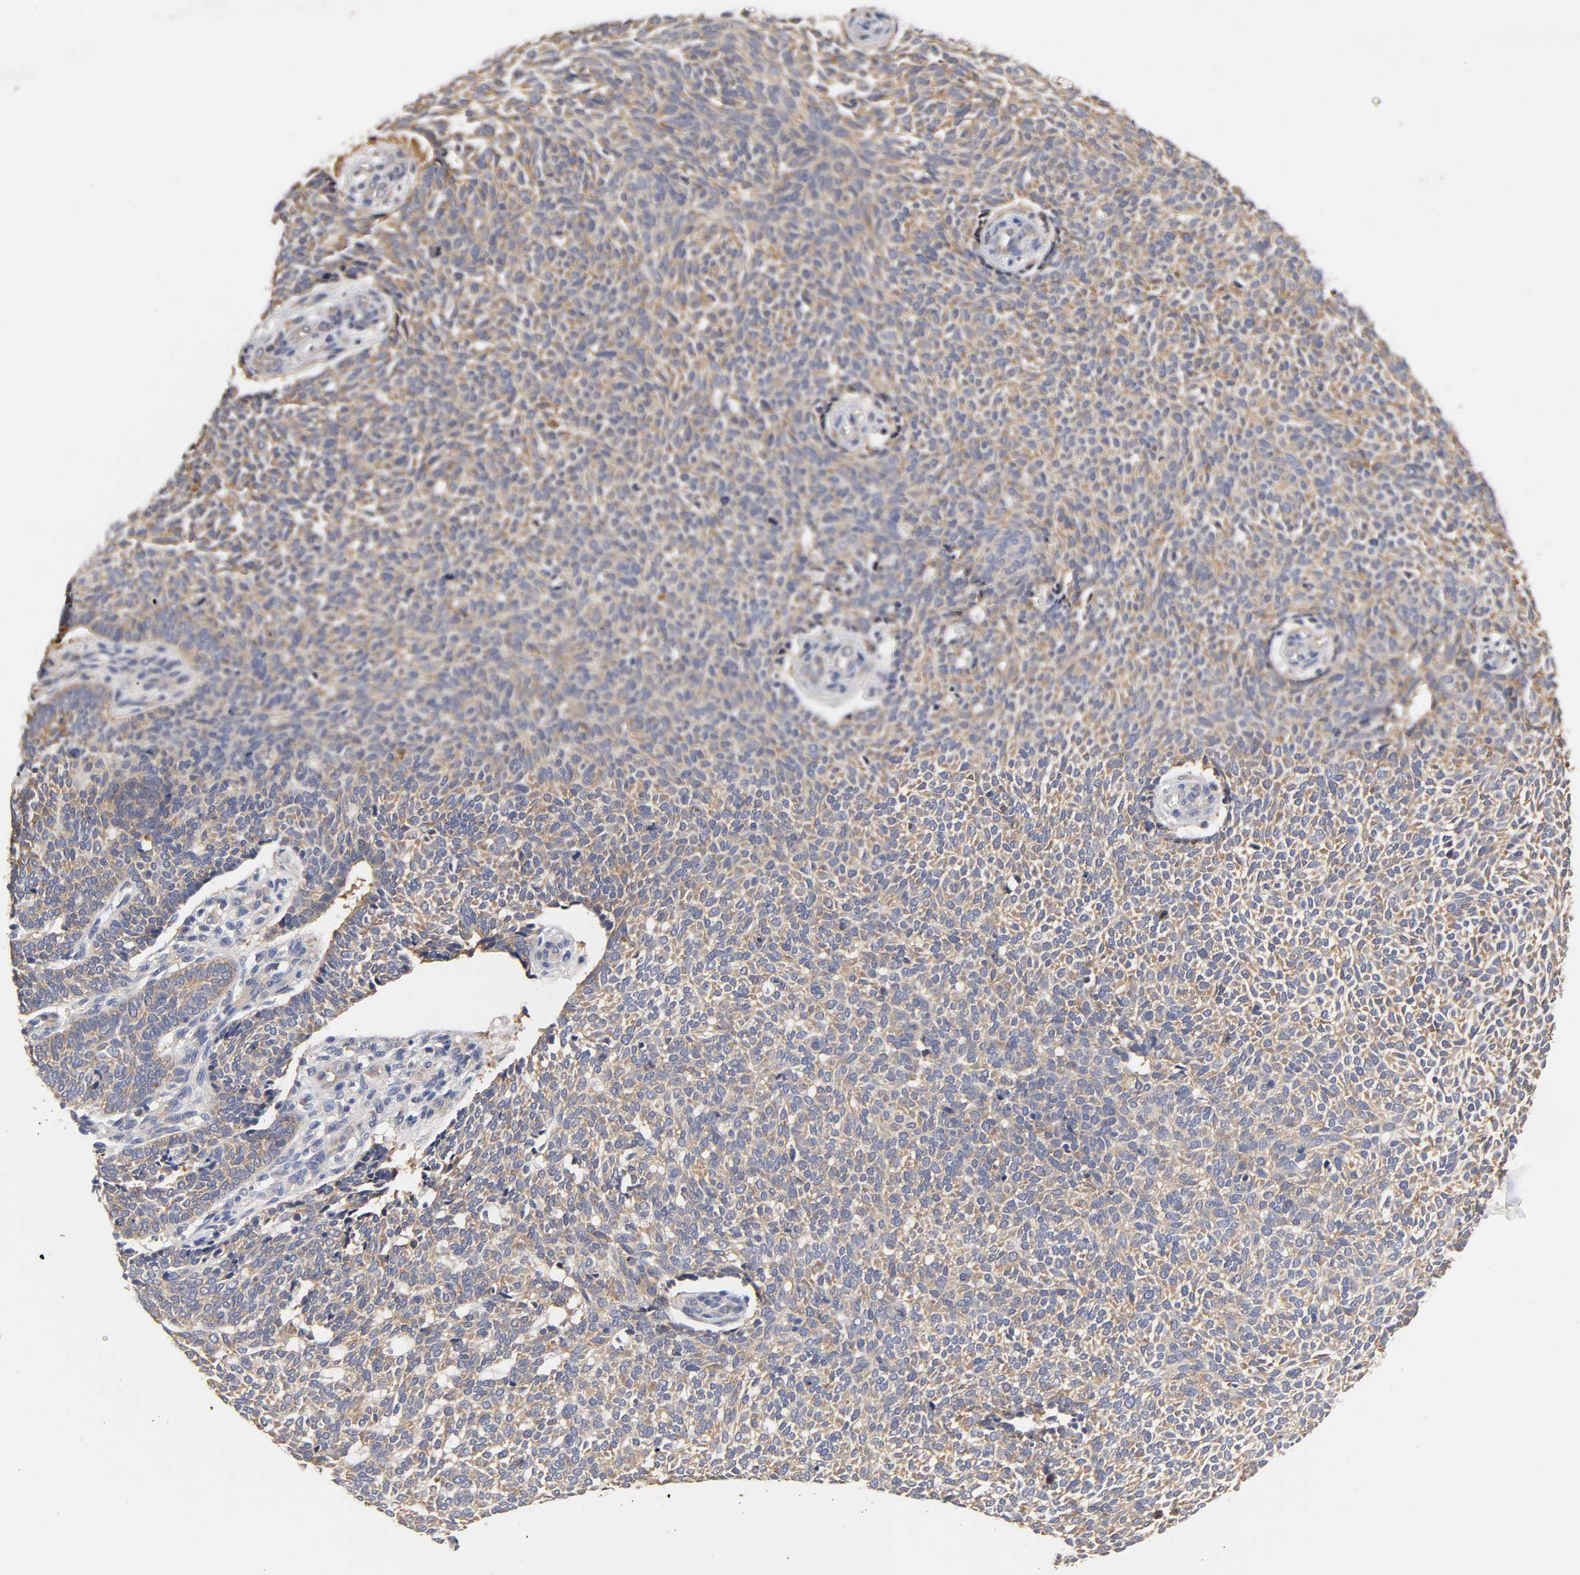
{"staining": {"intensity": "moderate", "quantity": ">75%", "location": "cytoplasmic/membranous"}, "tissue": "skin cancer", "cell_type": "Tumor cells", "image_type": "cancer", "snomed": [{"axis": "morphology", "description": "Normal tissue, NOS"}, {"axis": "morphology", "description": "Basal cell carcinoma"}, {"axis": "topography", "description": "Skin"}], "caption": "DAB (3,3'-diaminobenzidine) immunohistochemical staining of skin cancer (basal cell carcinoma) demonstrates moderate cytoplasmic/membranous protein positivity in about >75% of tumor cells.", "gene": "RPS29", "patient": {"sex": "male", "age": 87}}